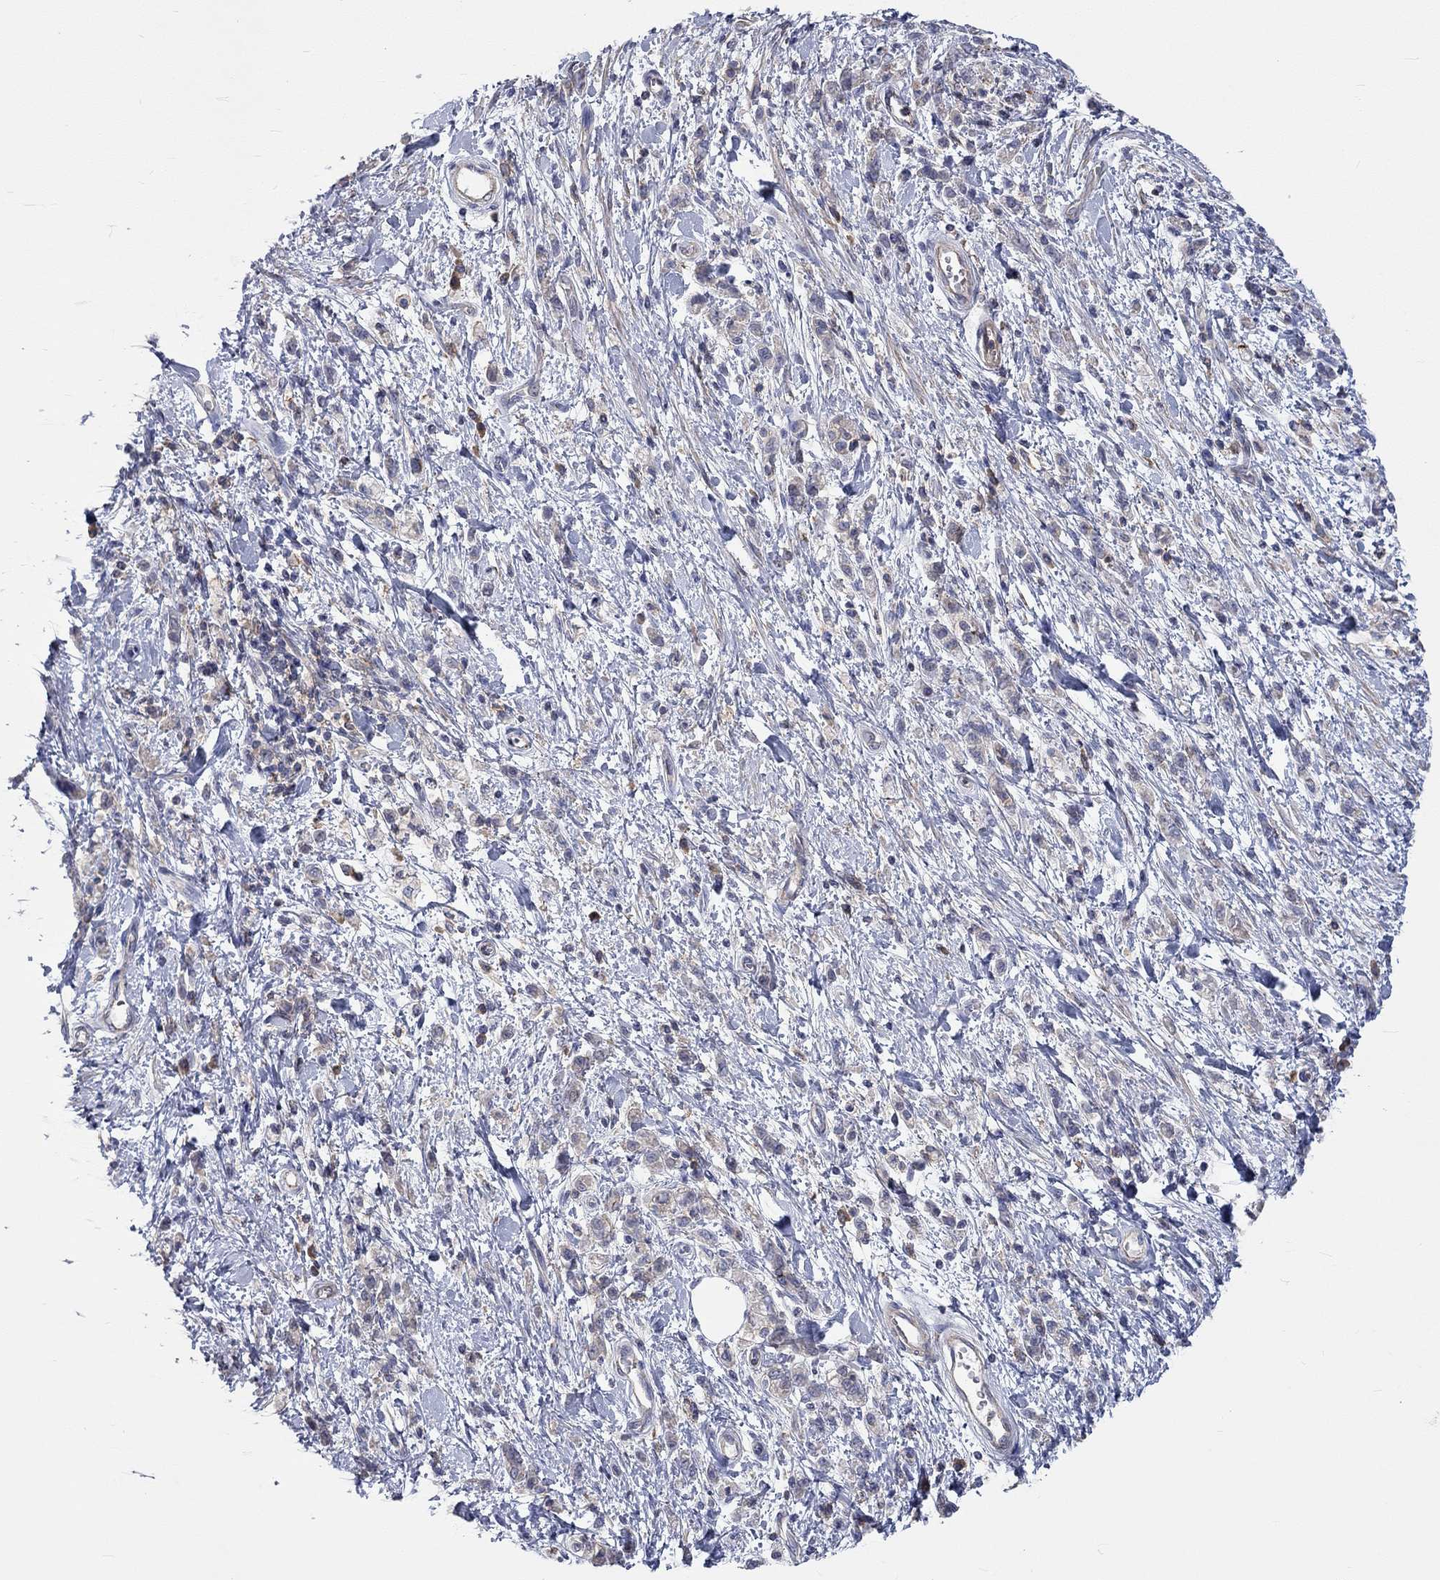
{"staining": {"intensity": "weak", "quantity": "<25%", "location": "cytoplasmic/membranous"}, "tissue": "stomach cancer", "cell_type": "Tumor cells", "image_type": "cancer", "snomed": [{"axis": "morphology", "description": "Adenocarcinoma, NOS"}, {"axis": "topography", "description": "Stomach"}], "caption": "The IHC image has no significant expression in tumor cells of stomach adenocarcinoma tissue.", "gene": "PCDHGA10", "patient": {"sex": "male", "age": 77}}